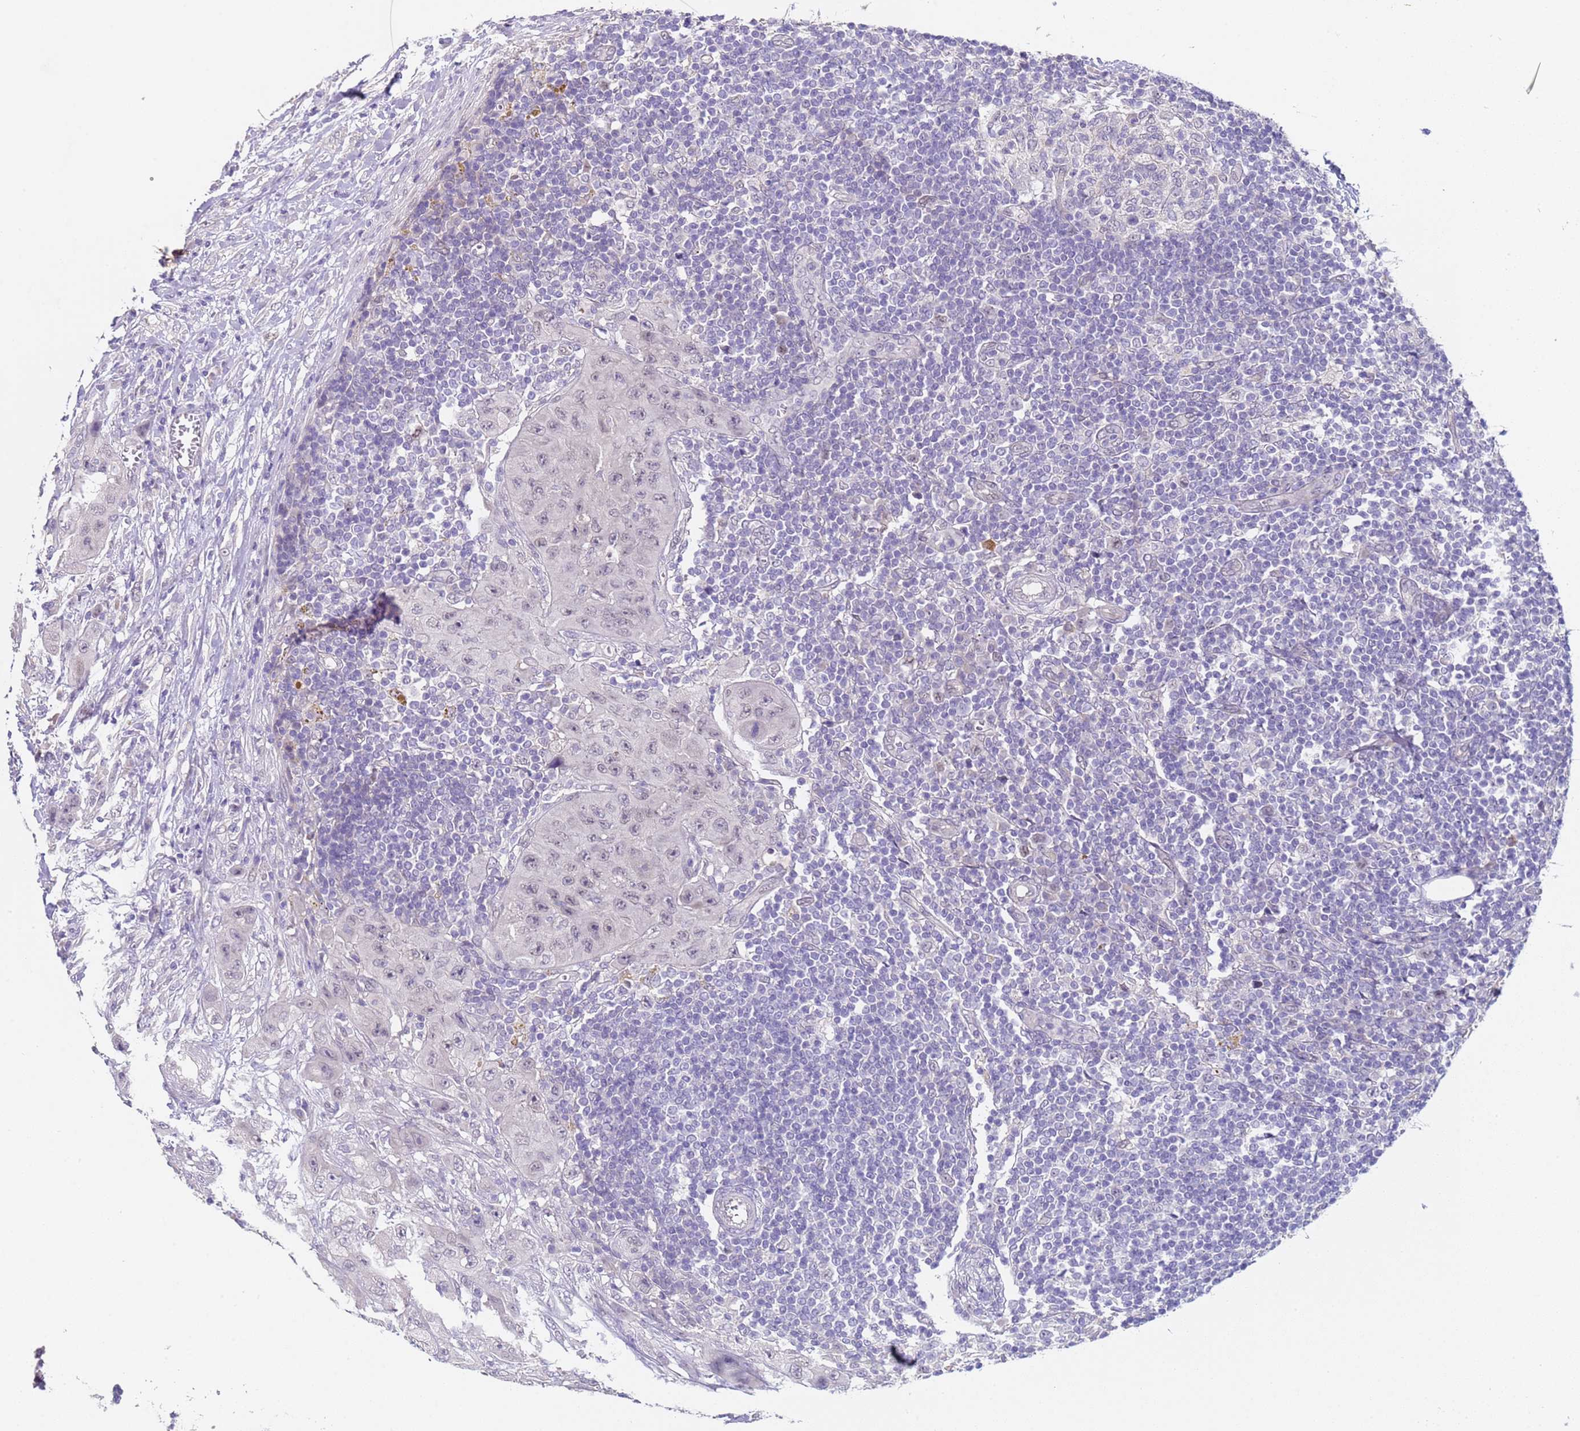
{"staining": {"intensity": "negative", "quantity": "none", "location": "none"}, "tissue": "lymph node", "cell_type": "Germinal center cells", "image_type": "normal", "snomed": [{"axis": "morphology", "description": "Normal tissue, NOS"}, {"axis": "morphology", "description": "Squamous cell carcinoma, metastatic, NOS"}, {"axis": "topography", "description": "Lymph node"}], "caption": "This is an immunohistochemistry (IHC) micrograph of normal lymph node. There is no positivity in germinal center cells.", "gene": "TRMT10A", "patient": {"sex": "male", "age": 73}}